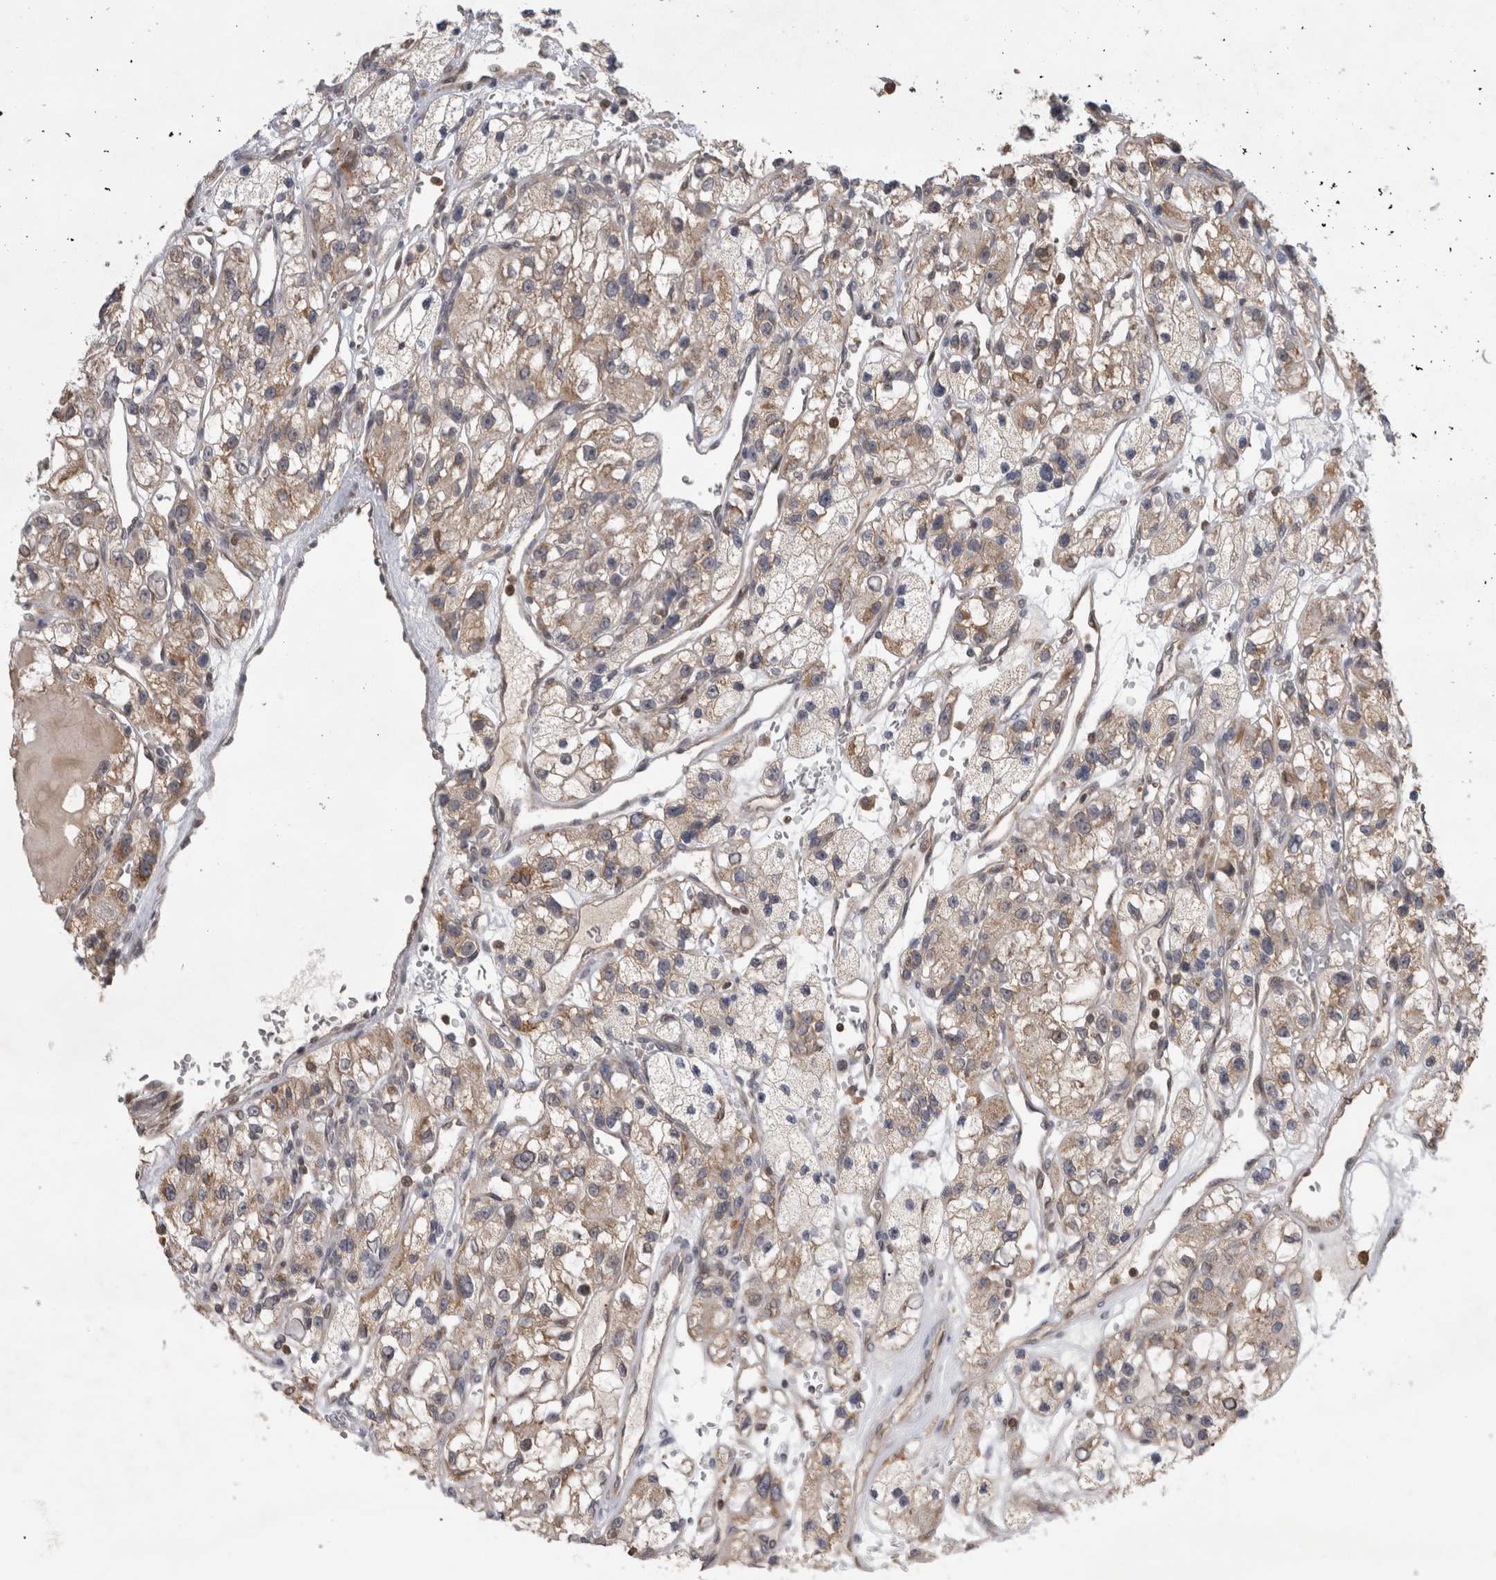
{"staining": {"intensity": "weak", "quantity": ">75%", "location": "cytoplasmic/membranous"}, "tissue": "renal cancer", "cell_type": "Tumor cells", "image_type": "cancer", "snomed": [{"axis": "morphology", "description": "Adenocarcinoma, NOS"}, {"axis": "topography", "description": "Kidney"}], "caption": "This is an image of immunohistochemistry (IHC) staining of renal cancer (adenocarcinoma), which shows weak expression in the cytoplasmic/membranous of tumor cells.", "gene": "KCNIP1", "patient": {"sex": "female", "age": 57}}